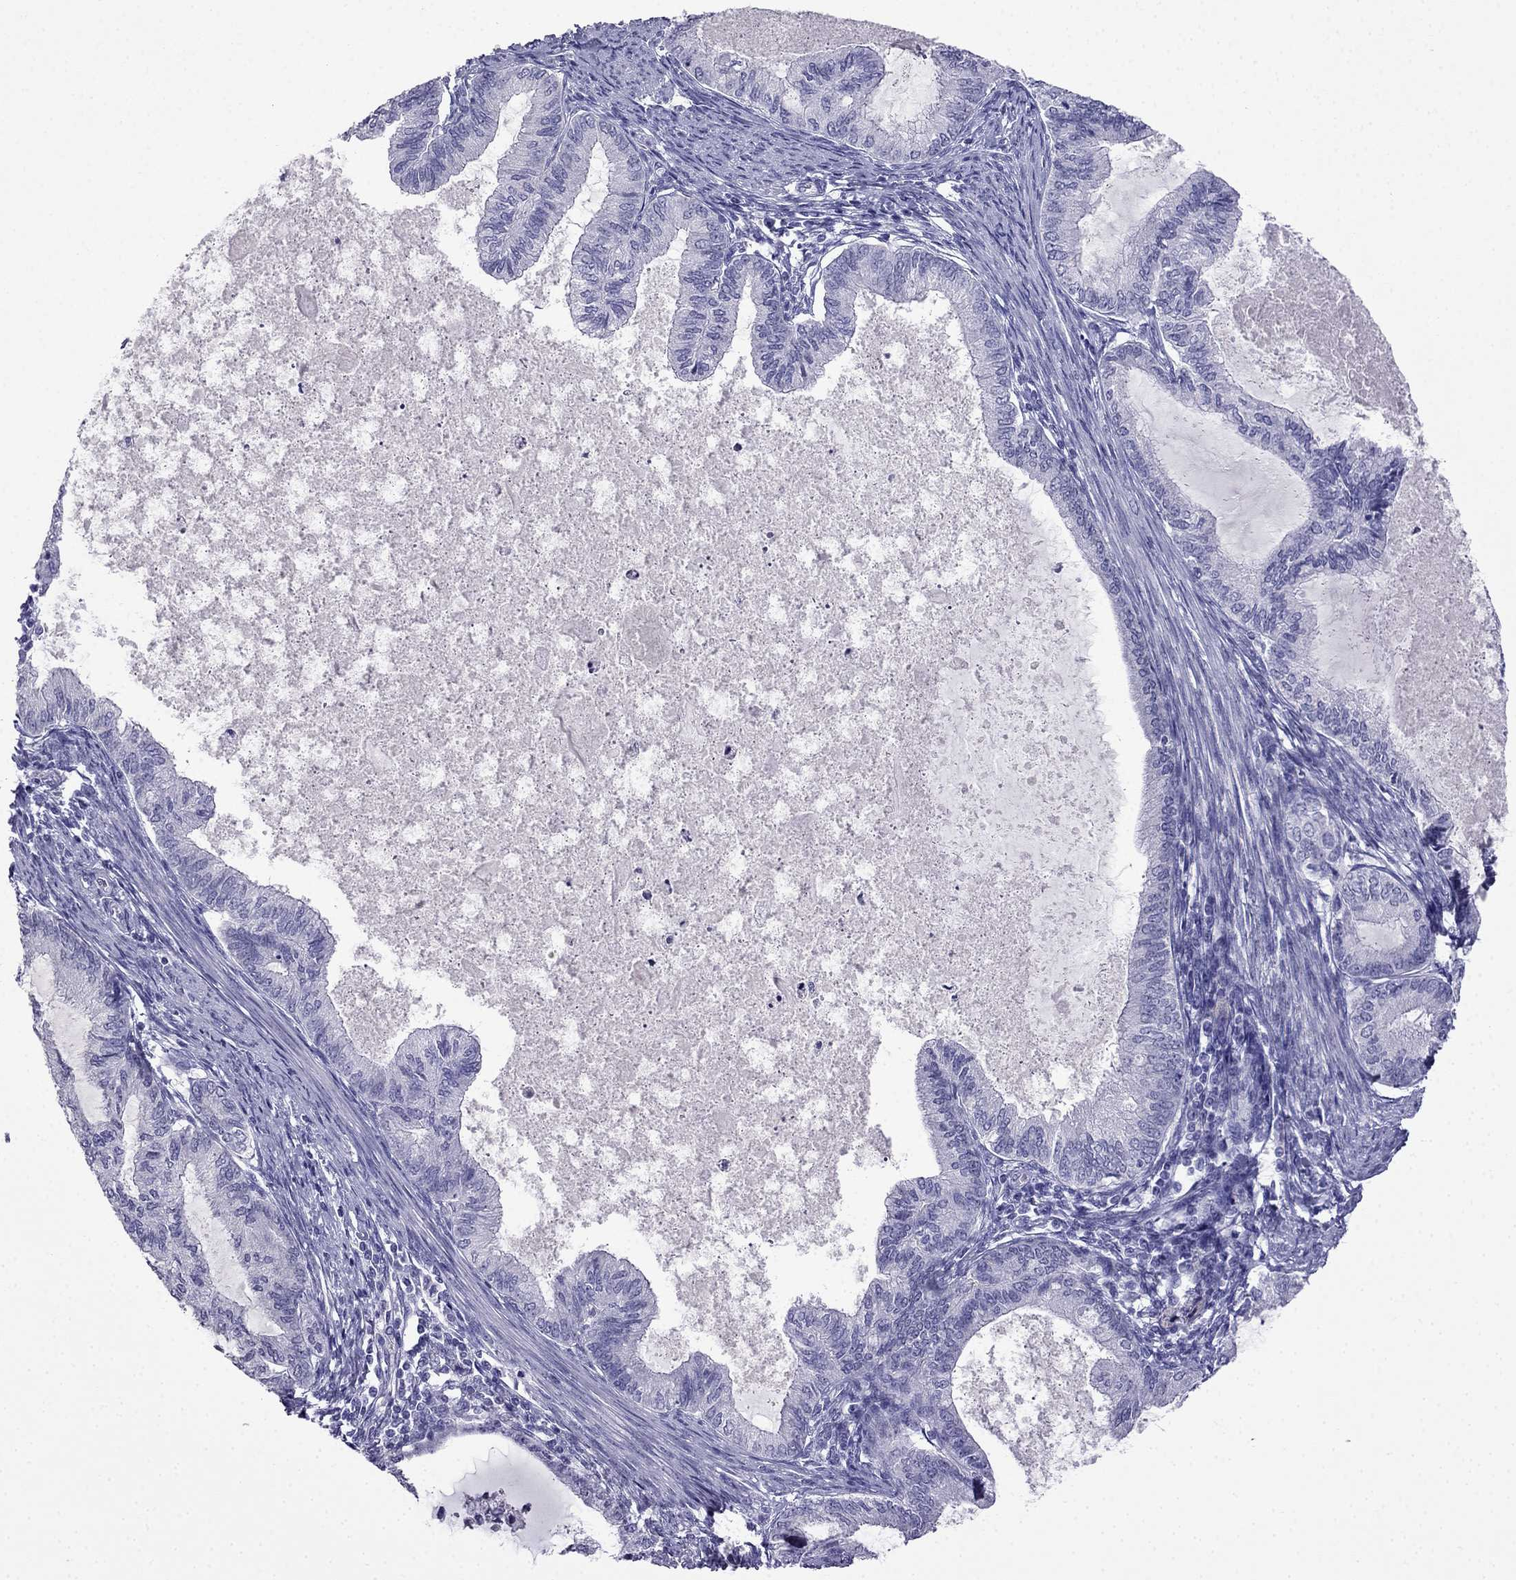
{"staining": {"intensity": "negative", "quantity": "none", "location": "none"}, "tissue": "endometrial cancer", "cell_type": "Tumor cells", "image_type": "cancer", "snomed": [{"axis": "morphology", "description": "Adenocarcinoma, NOS"}, {"axis": "topography", "description": "Endometrium"}], "caption": "This photomicrograph is of endometrial adenocarcinoma stained with immunohistochemistry to label a protein in brown with the nuclei are counter-stained blue. There is no positivity in tumor cells.", "gene": "CDHR4", "patient": {"sex": "female", "age": 86}}